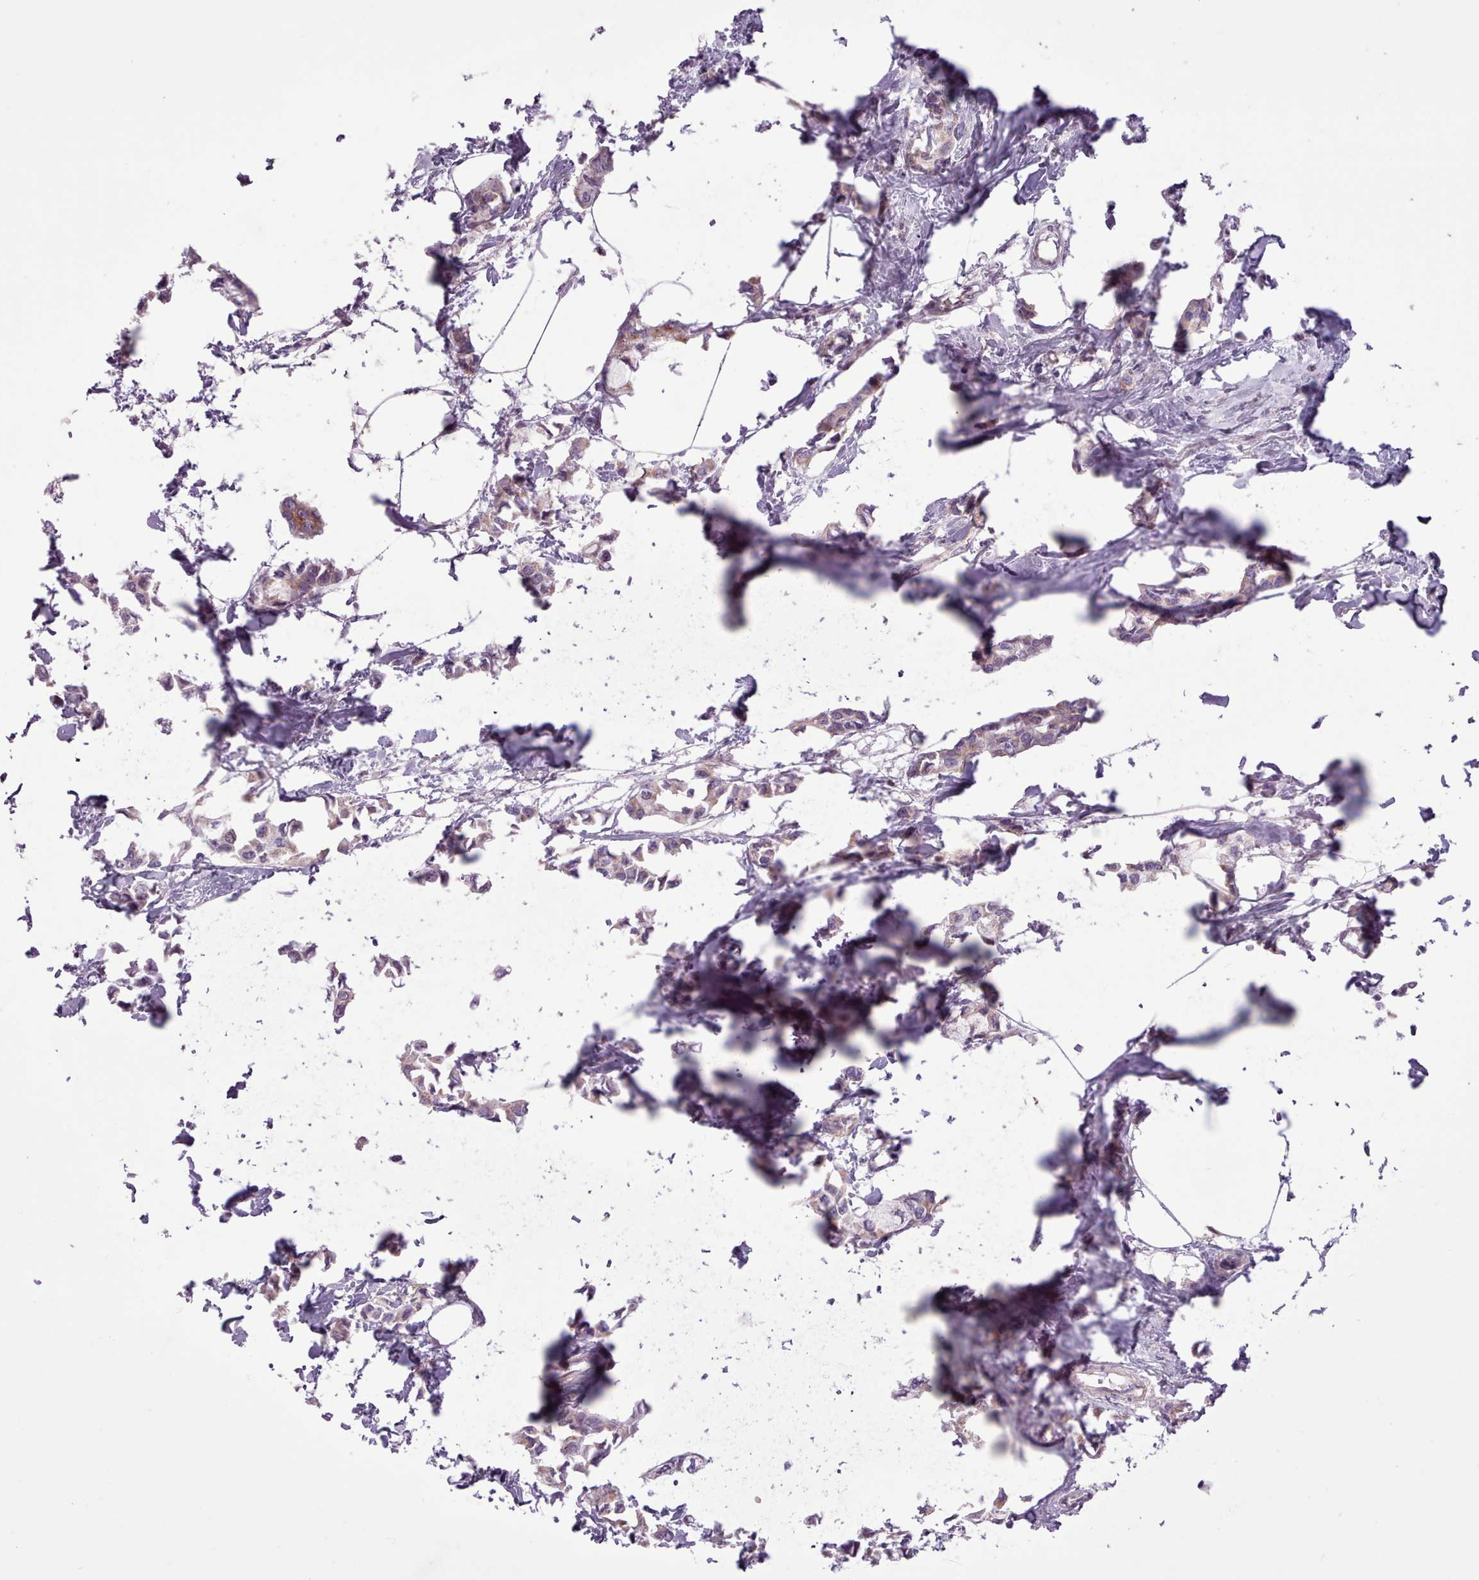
{"staining": {"intensity": "weak", "quantity": "<25%", "location": "cytoplasmic/membranous"}, "tissue": "breast cancer", "cell_type": "Tumor cells", "image_type": "cancer", "snomed": [{"axis": "morphology", "description": "Duct carcinoma"}, {"axis": "topography", "description": "Breast"}], "caption": "High magnification brightfield microscopy of breast invasive ductal carcinoma stained with DAB (brown) and counterstained with hematoxylin (blue): tumor cells show no significant expression. (DAB (3,3'-diaminobenzidine) IHC with hematoxylin counter stain).", "gene": "SLURP1", "patient": {"sex": "female", "age": 73}}